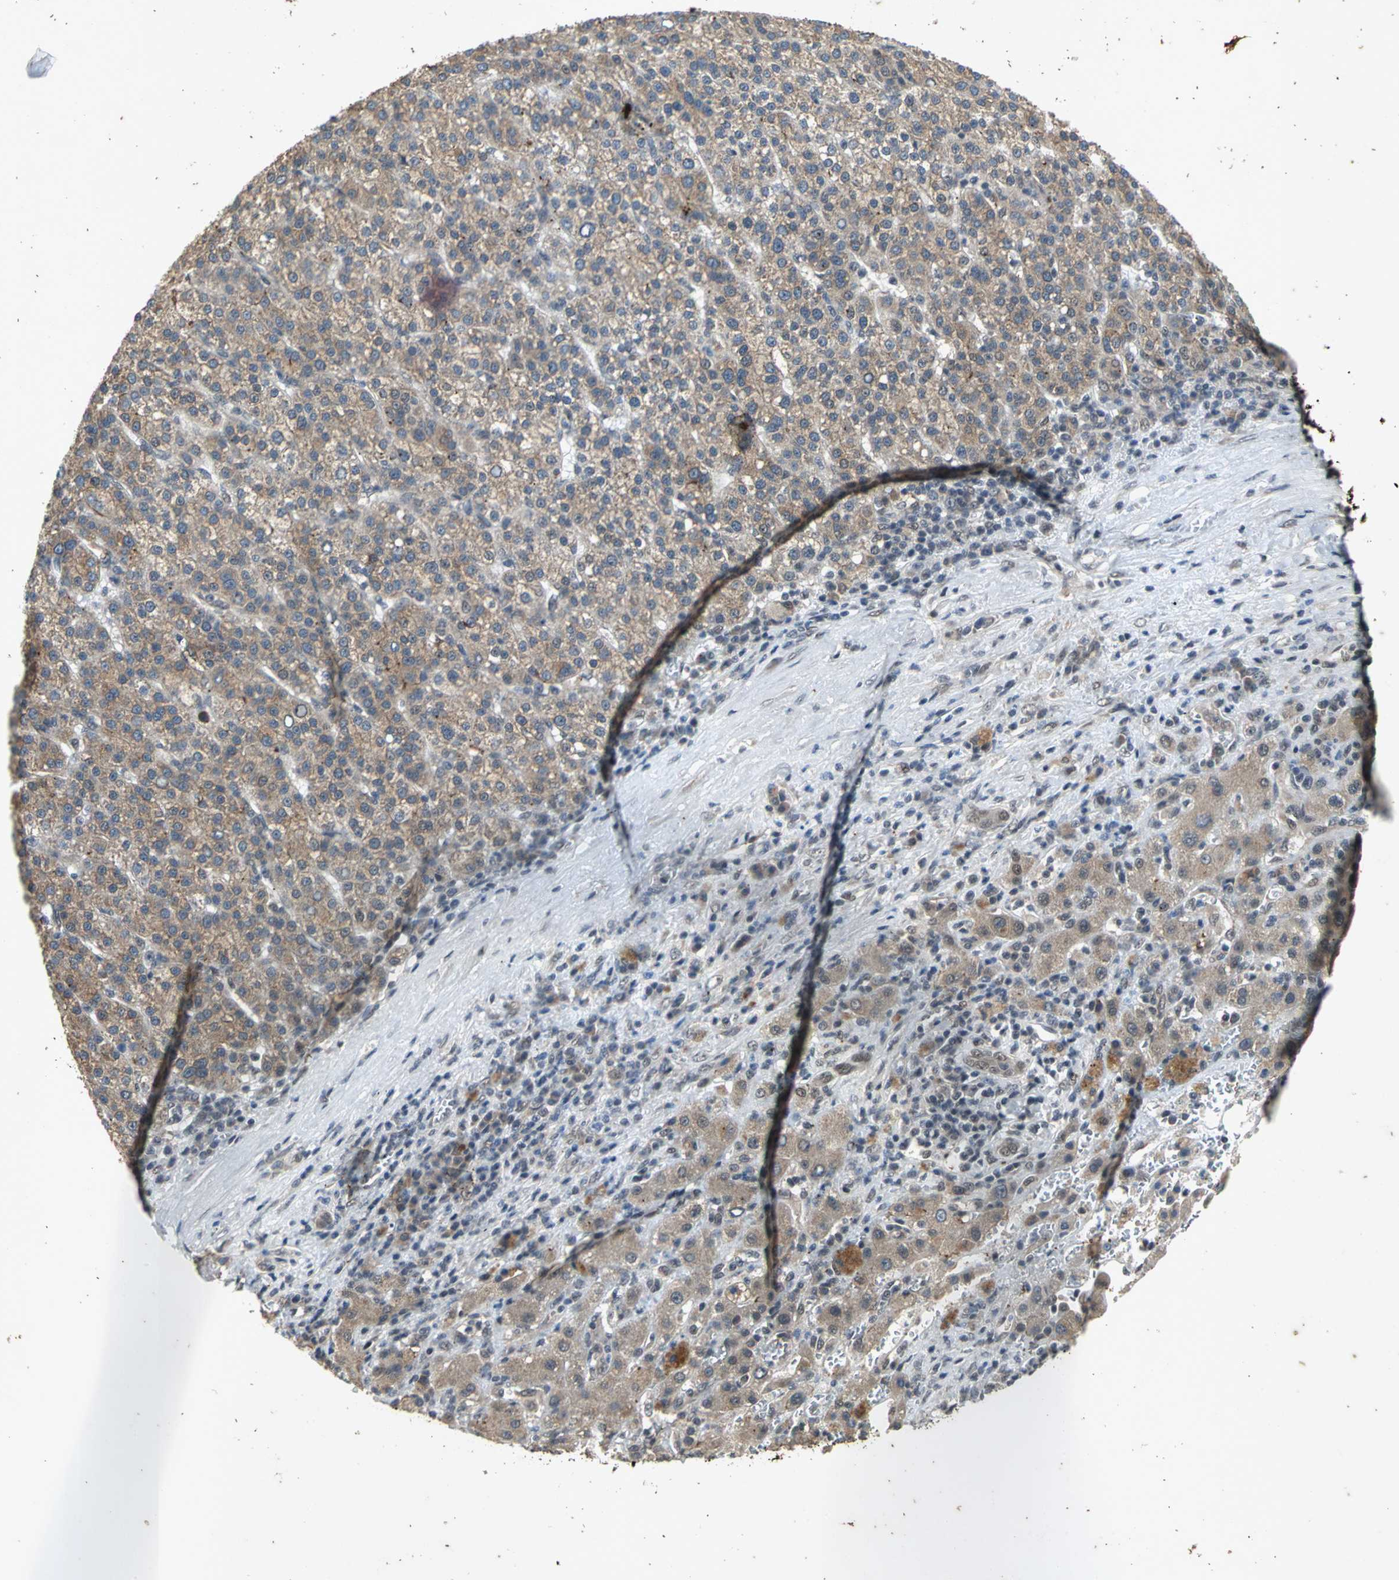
{"staining": {"intensity": "moderate", "quantity": ">75%", "location": "cytoplasmic/membranous"}, "tissue": "liver cancer", "cell_type": "Tumor cells", "image_type": "cancer", "snomed": [{"axis": "morphology", "description": "Carcinoma, Hepatocellular, NOS"}, {"axis": "topography", "description": "Liver"}], "caption": "There is medium levels of moderate cytoplasmic/membranous expression in tumor cells of liver cancer, as demonstrated by immunohistochemical staining (brown color).", "gene": "NOTCH3", "patient": {"sex": "female", "age": 58}}